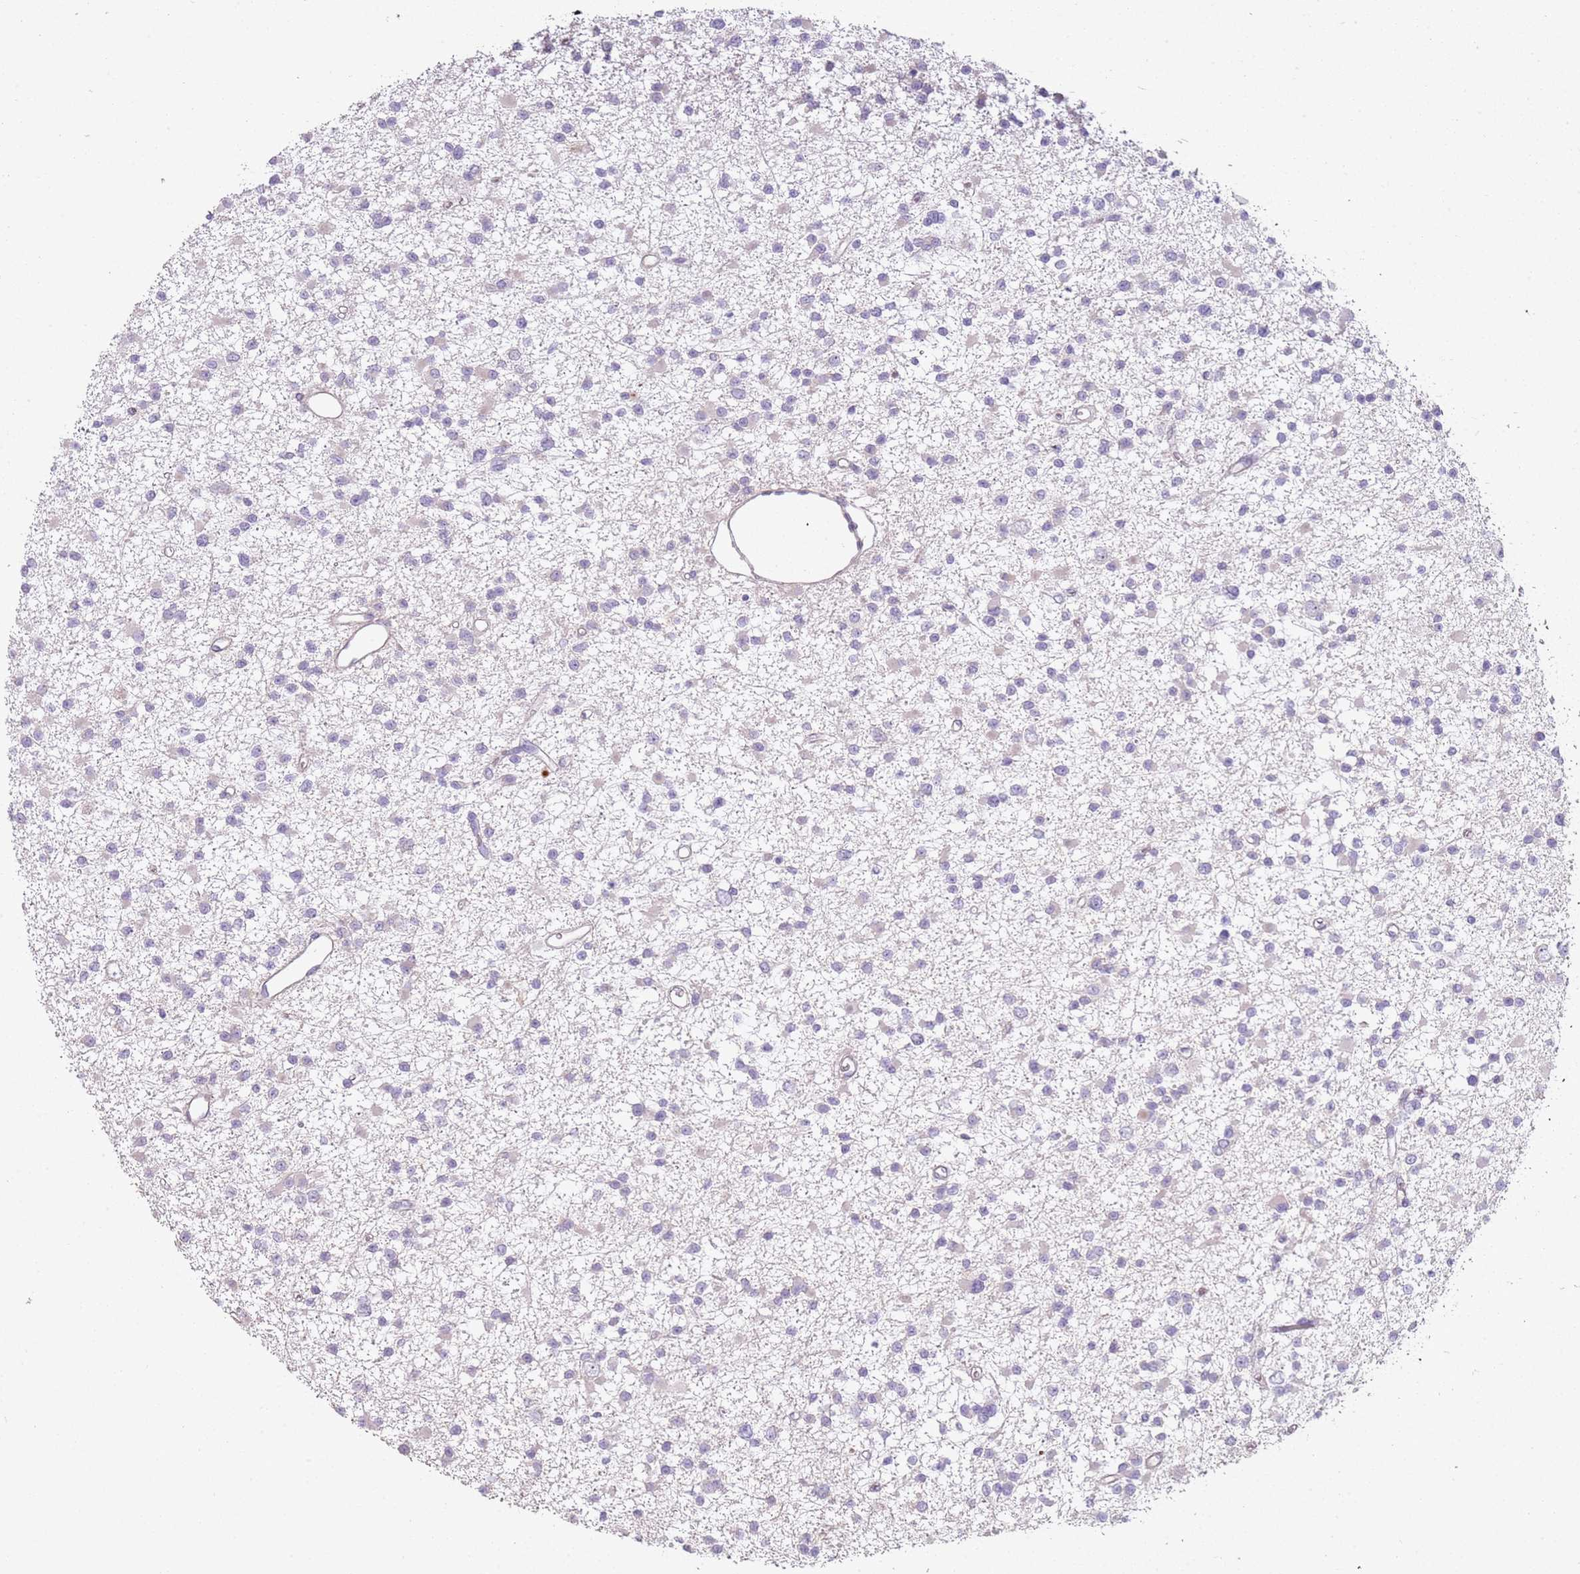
{"staining": {"intensity": "negative", "quantity": "none", "location": "none"}, "tissue": "glioma", "cell_type": "Tumor cells", "image_type": "cancer", "snomed": [{"axis": "morphology", "description": "Glioma, malignant, Low grade"}, {"axis": "topography", "description": "Brain"}], "caption": "Tumor cells are negative for protein expression in human glioma.", "gene": "ZNF583", "patient": {"sex": "female", "age": 22}}